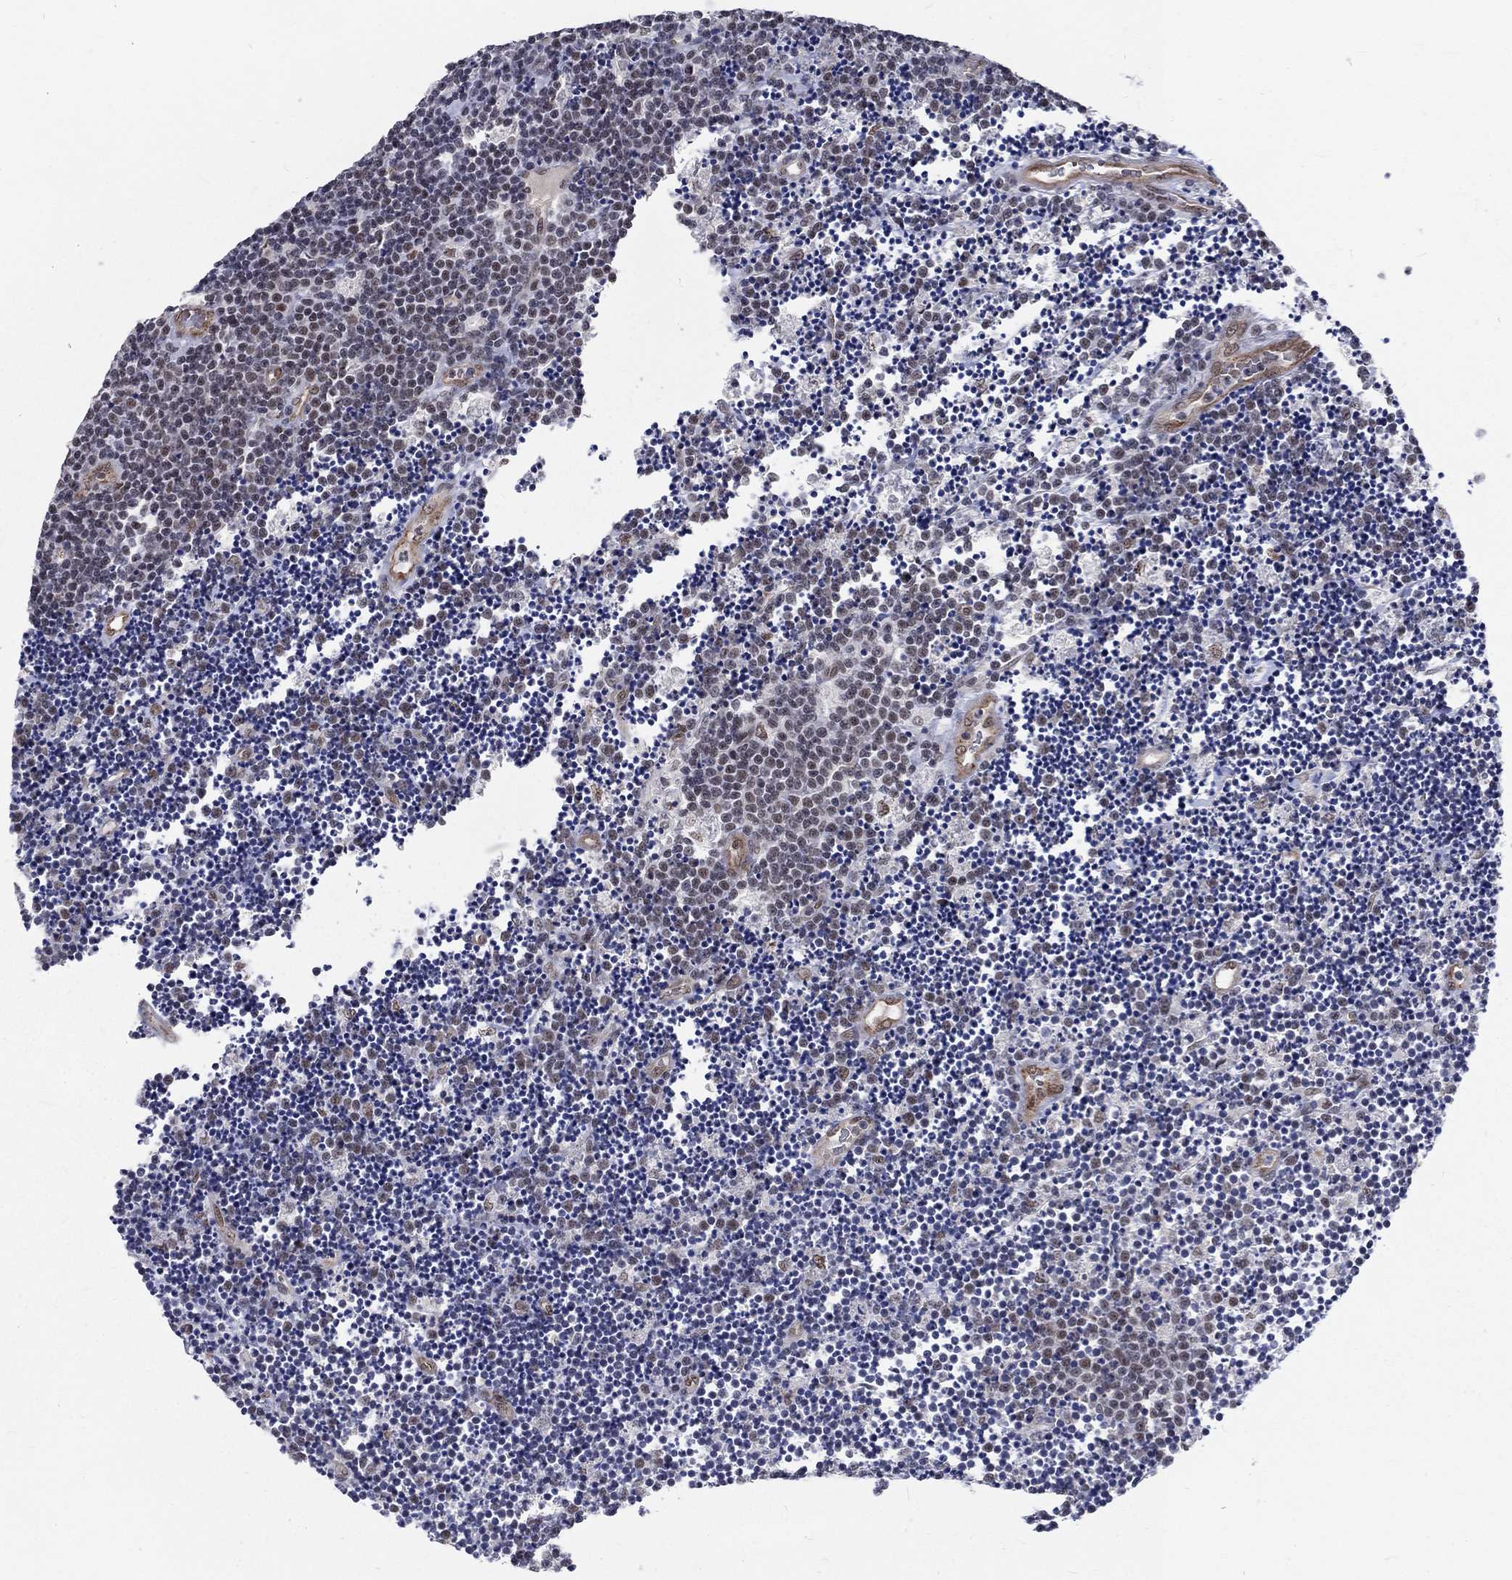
{"staining": {"intensity": "weak", "quantity": "<25%", "location": "nuclear"}, "tissue": "lymphoma", "cell_type": "Tumor cells", "image_type": "cancer", "snomed": [{"axis": "morphology", "description": "Malignant lymphoma, non-Hodgkin's type, Low grade"}, {"axis": "topography", "description": "Brain"}], "caption": "Low-grade malignant lymphoma, non-Hodgkin's type was stained to show a protein in brown. There is no significant staining in tumor cells.", "gene": "ZBED1", "patient": {"sex": "female", "age": 66}}